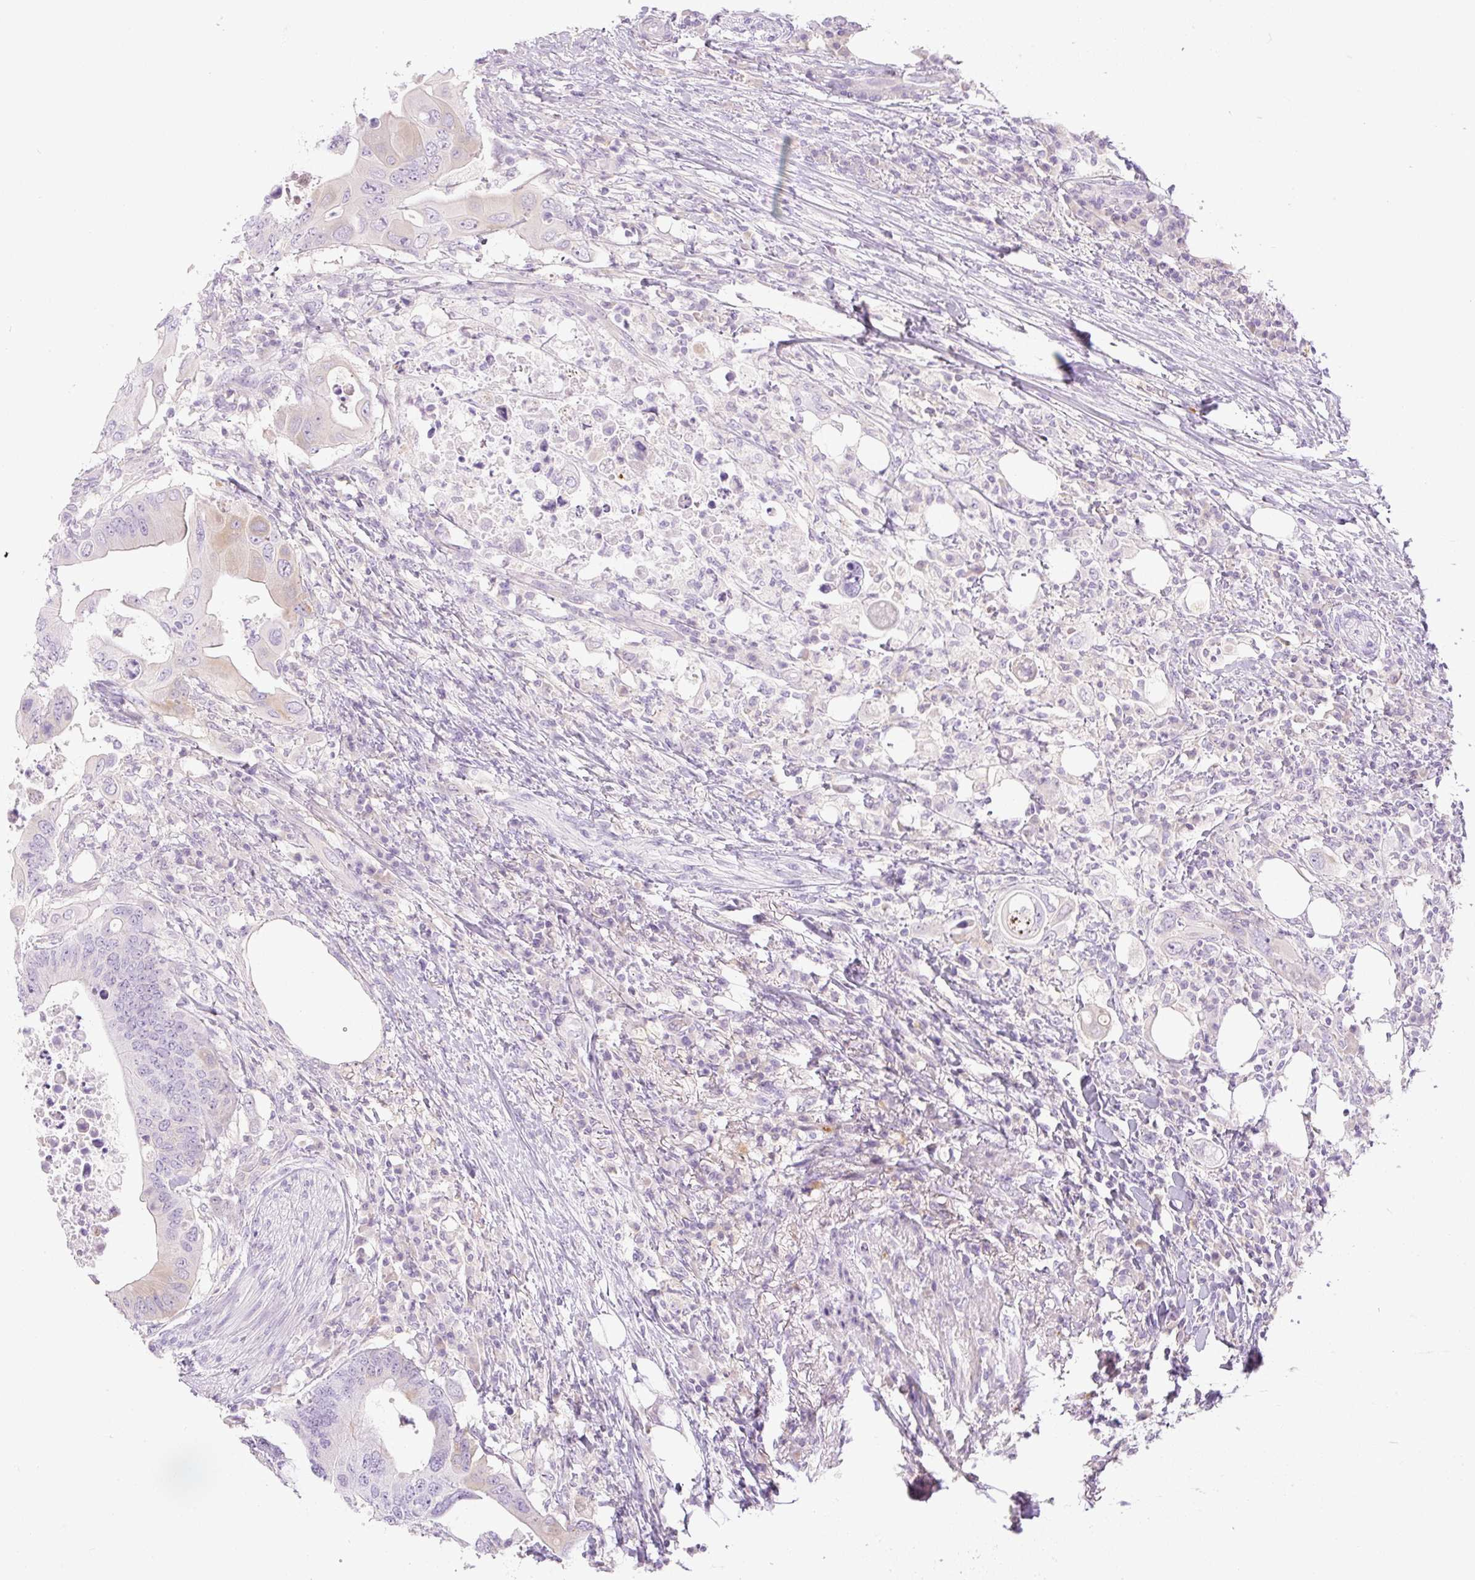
{"staining": {"intensity": "moderate", "quantity": "<25%", "location": "cytoplasmic/membranous"}, "tissue": "colorectal cancer", "cell_type": "Tumor cells", "image_type": "cancer", "snomed": [{"axis": "morphology", "description": "Adenocarcinoma, NOS"}, {"axis": "topography", "description": "Colon"}], "caption": "Brown immunohistochemical staining in human colorectal cancer (adenocarcinoma) shows moderate cytoplasmic/membranous expression in approximately <25% of tumor cells.", "gene": "MIA2", "patient": {"sex": "male", "age": 71}}